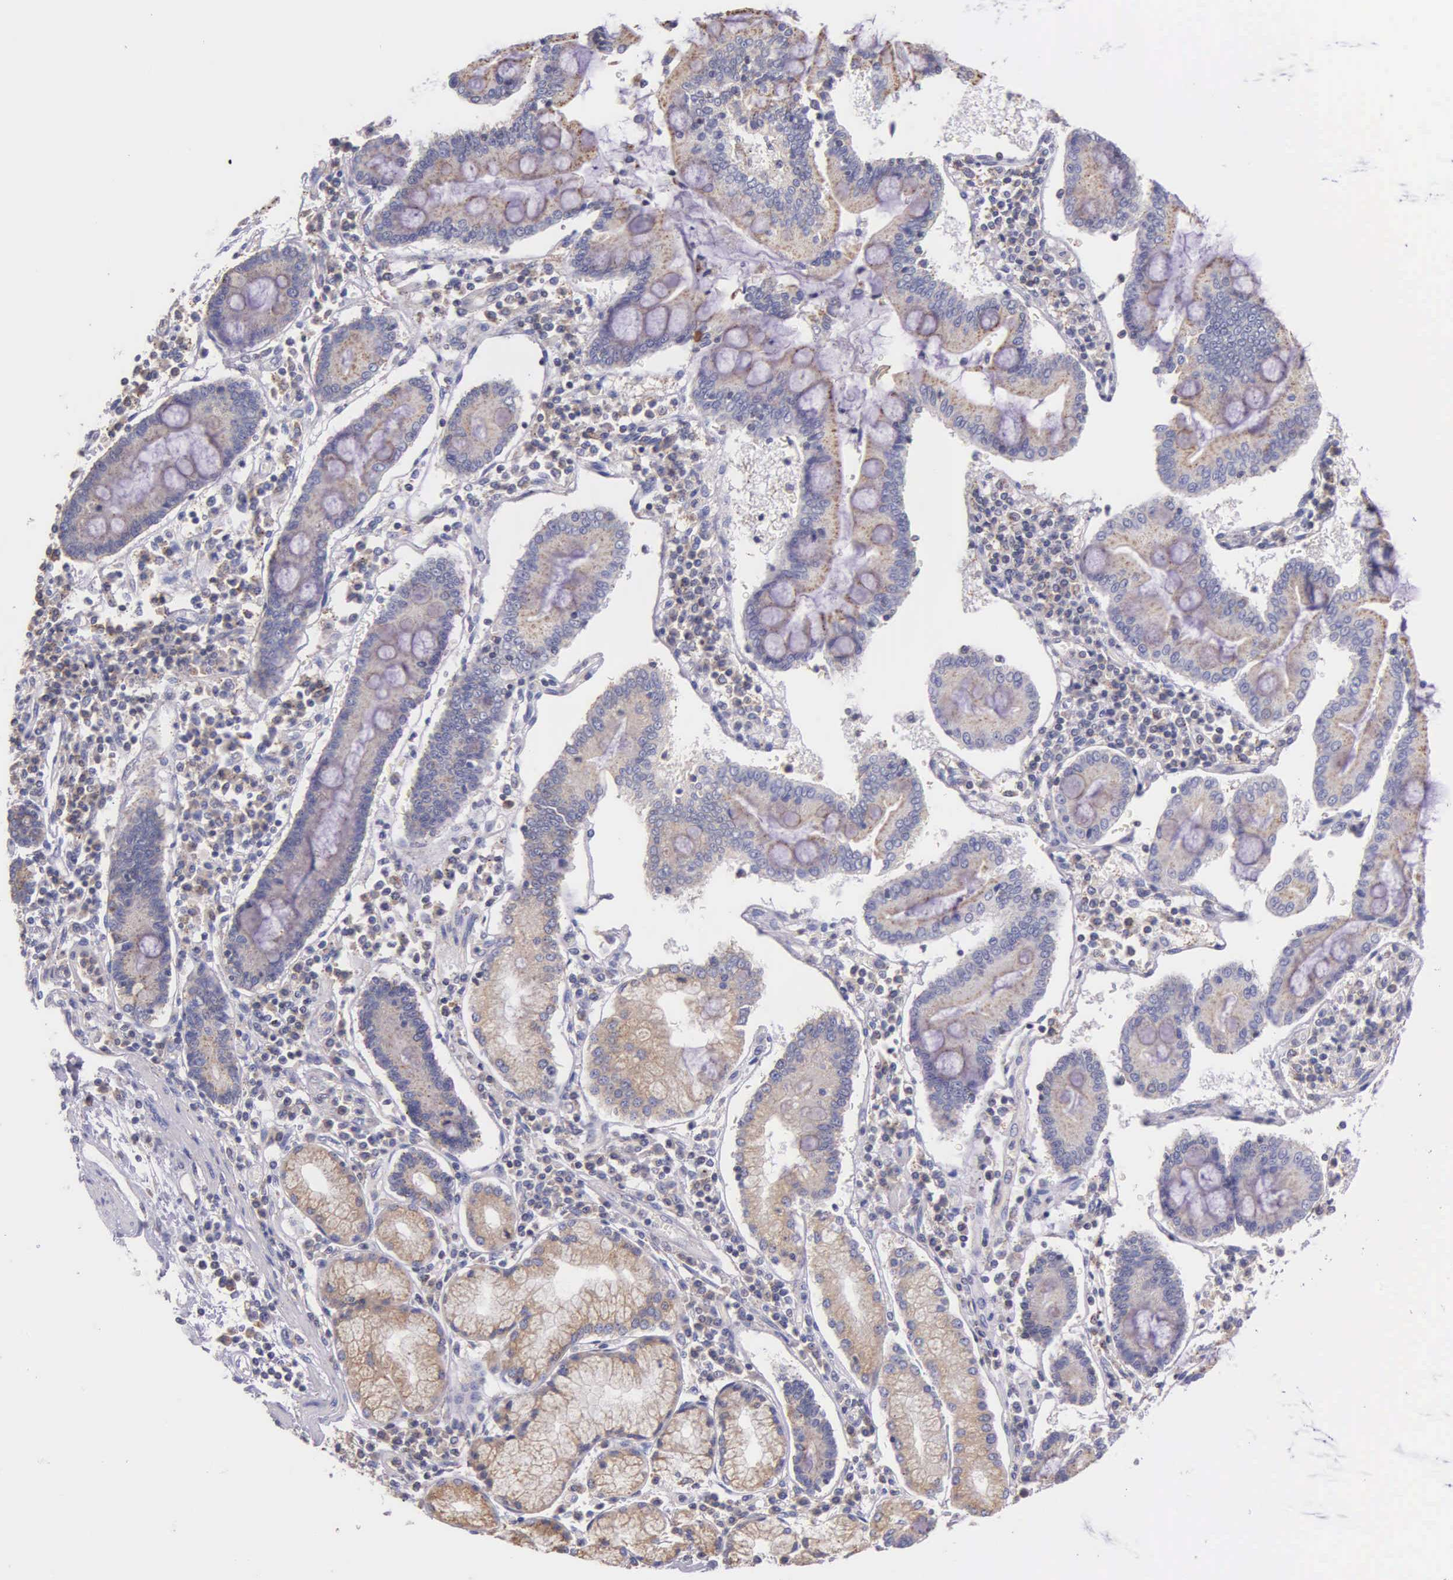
{"staining": {"intensity": "weak", "quantity": "25%-75%", "location": "cytoplasmic/membranous"}, "tissue": "pancreatic cancer", "cell_type": "Tumor cells", "image_type": "cancer", "snomed": [{"axis": "morphology", "description": "Adenocarcinoma, NOS"}, {"axis": "topography", "description": "Pancreas"}], "caption": "A histopathology image of human pancreatic cancer (adenocarcinoma) stained for a protein exhibits weak cytoplasmic/membranous brown staining in tumor cells.", "gene": "MIA2", "patient": {"sex": "female", "age": 57}}